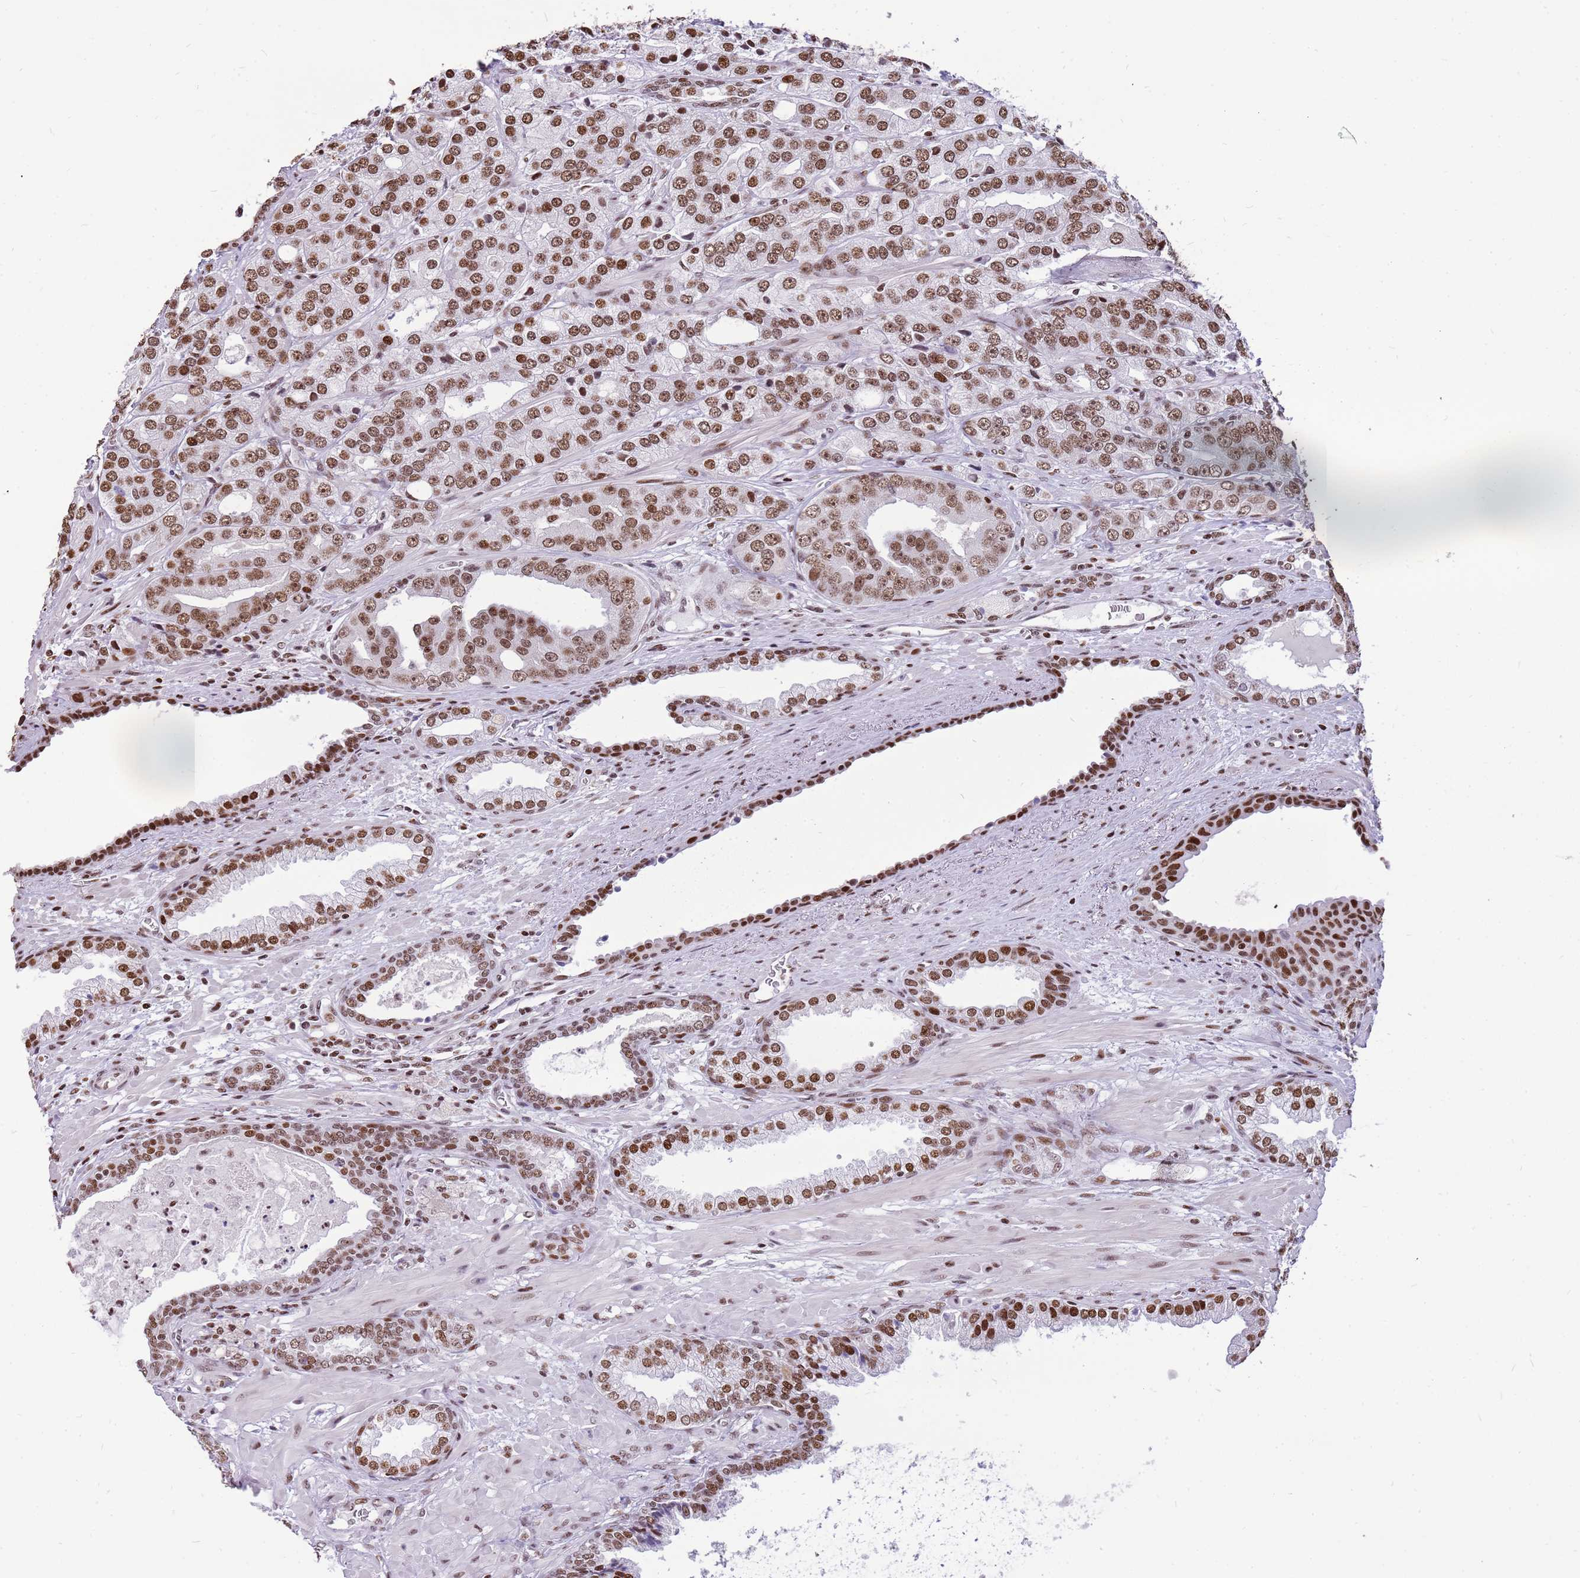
{"staining": {"intensity": "moderate", "quantity": ">75%", "location": "nuclear"}, "tissue": "prostate cancer", "cell_type": "Tumor cells", "image_type": "cancer", "snomed": [{"axis": "morphology", "description": "Adenocarcinoma, High grade"}, {"axis": "topography", "description": "Prostate"}], "caption": "A brown stain shows moderate nuclear staining of a protein in human prostate cancer tumor cells.", "gene": "WASHC4", "patient": {"sex": "male", "age": 71}}